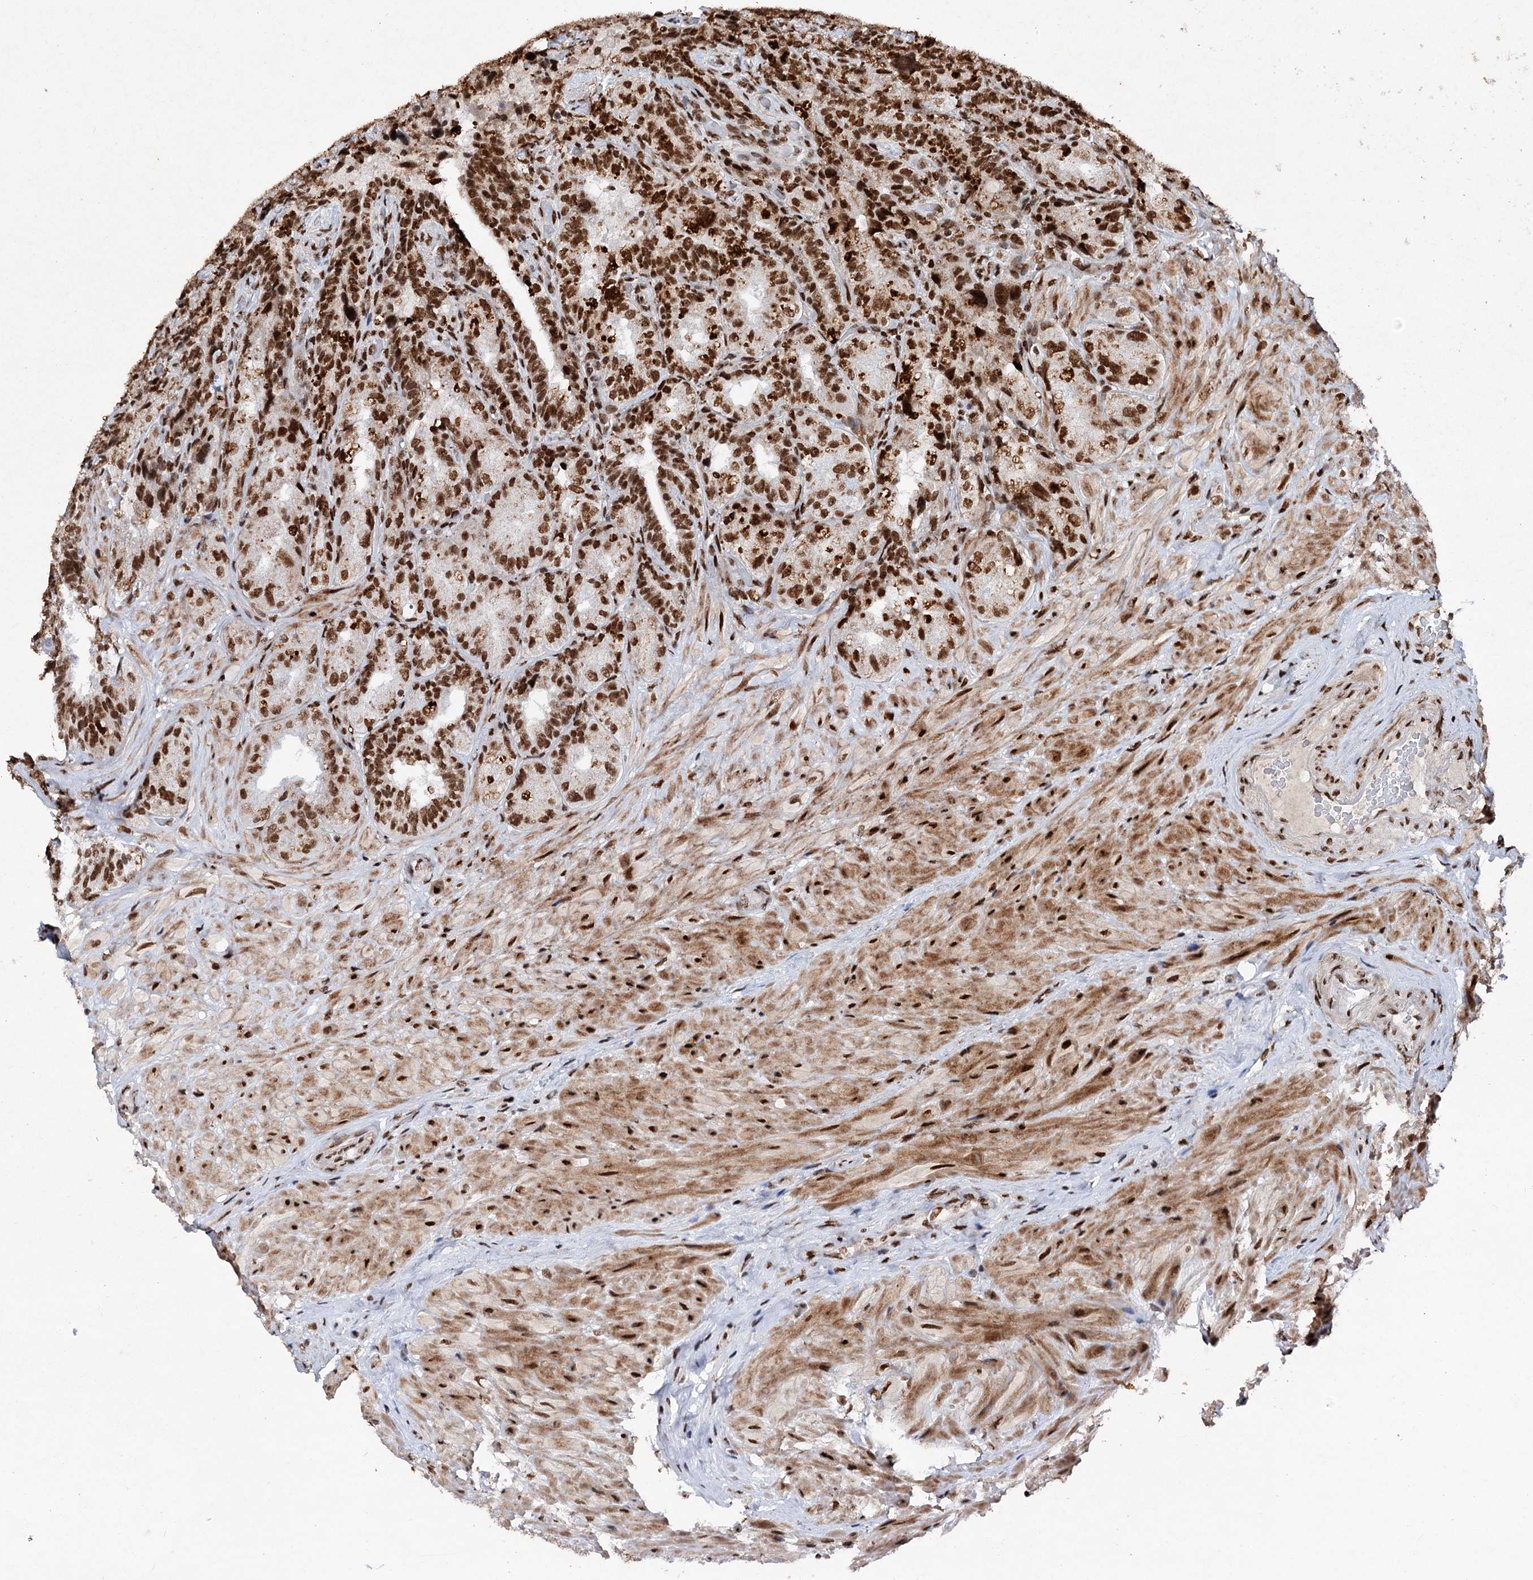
{"staining": {"intensity": "strong", "quantity": ">75%", "location": "nuclear"}, "tissue": "seminal vesicle", "cell_type": "Glandular cells", "image_type": "normal", "snomed": [{"axis": "morphology", "description": "Normal tissue, NOS"}, {"axis": "topography", "description": "Prostate and seminal vesicle, NOS"}, {"axis": "topography", "description": "Prostate"}, {"axis": "topography", "description": "Seminal veicle"}], "caption": "DAB (3,3'-diaminobenzidine) immunohistochemical staining of benign seminal vesicle demonstrates strong nuclear protein positivity in approximately >75% of glandular cells.", "gene": "MATR3", "patient": {"sex": "male", "age": 67}}